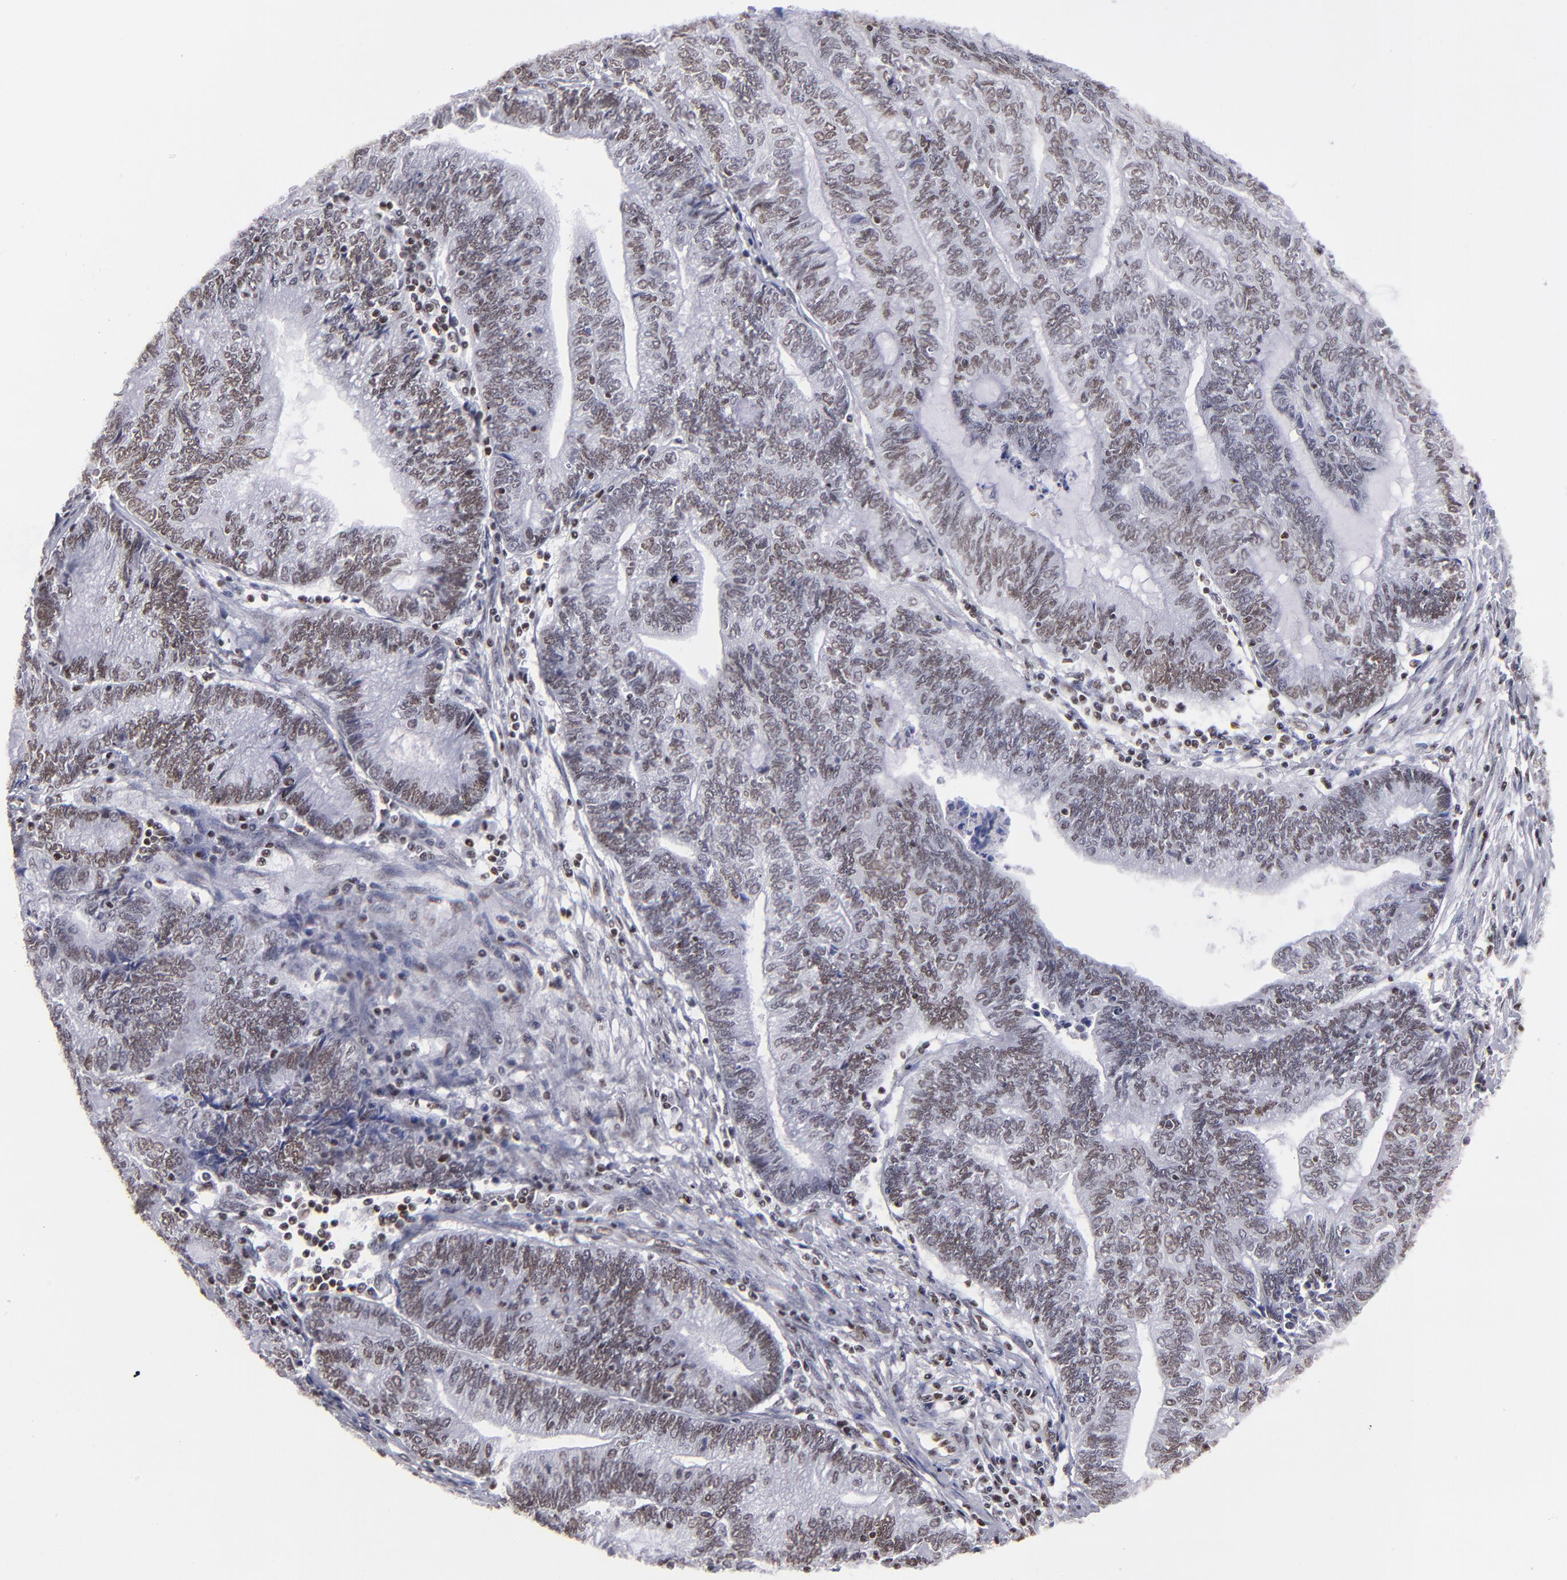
{"staining": {"intensity": "weak", "quantity": "25%-75%", "location": "nuclear"}, "tissue": "endometrial cancer", "cell_type": "Tumor cells", "image_type": "cancer", "snomed": [{"axis": "morphology", "description": "Adenocarcinoma, NOS"}, {"axis": "topography", "description": "Uterus"}, {"axis": "topography", "description": "Endometrium"}], "caption": "High-magnification brightfield microscopy of endometrial cancer stained with DAB (brown) and counterstained with hematoxylin (blue). tumor cells exhibit weak nuclear expression is present in approximately25%-75% of cells. (DAB IHC with brightfield microscopy, high magnification).", "gene": "TERF2", "patient": {"sex": "female", "age": 70}}